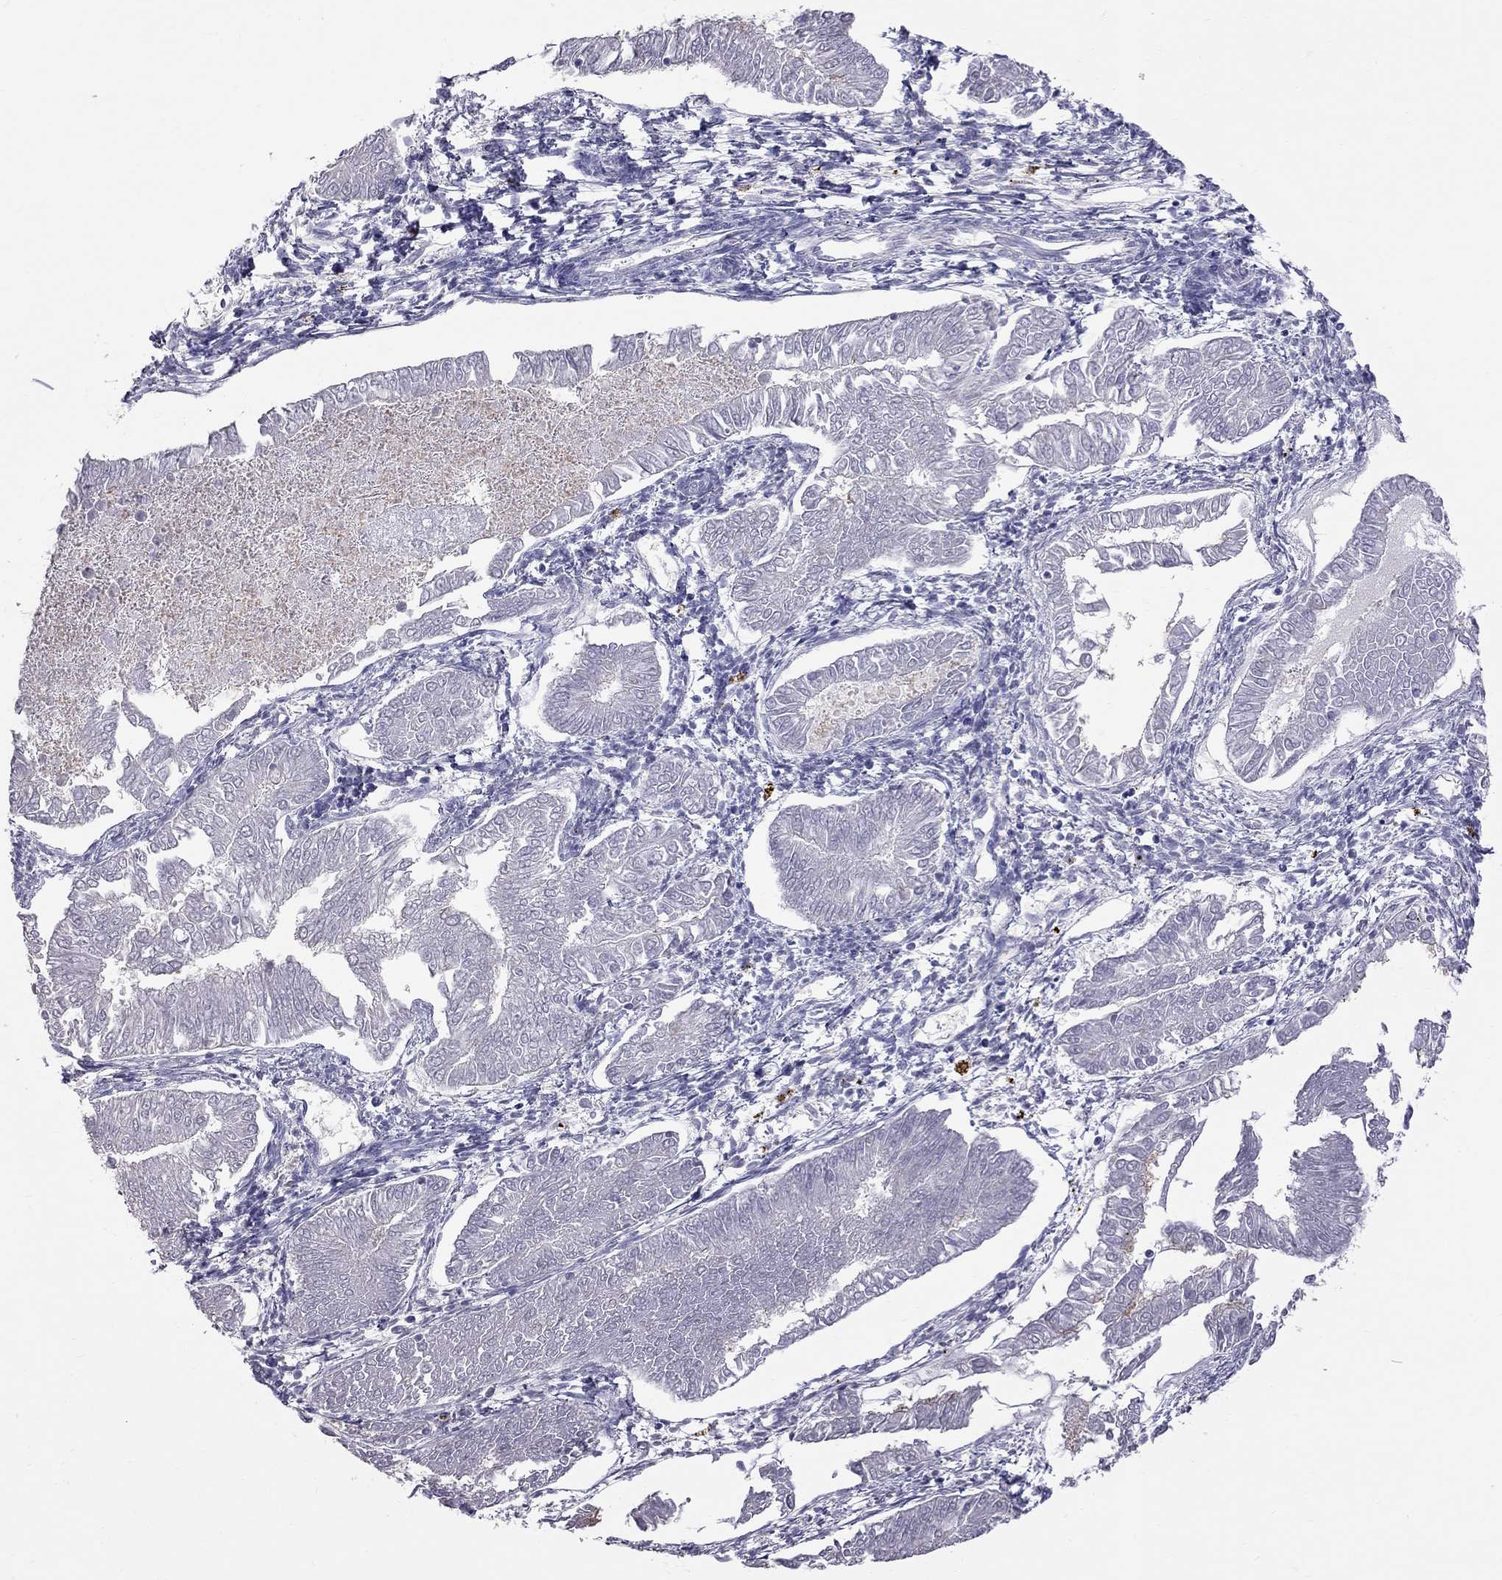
{"staining": {"intensity": "negative", "quantity": "none", "location": "none"}, "tissue": "endometrial cancer", "cell_type": "Tumor cells", "image_type": "cancer", "snomed": [{"axis": "morphology", "description": "Adenocarcinoma, NOS"}, {"axis": "topography", "description": "Endometrium"}], "caption": "Immunohistochemistry photomicrograph of human endometrial cancer (adenocarcinoma) stained for a protein (brown), which shows no expression in tumor cells.", "gene": "CFAP91", "patient": {"sex": "female", "age": 53}}